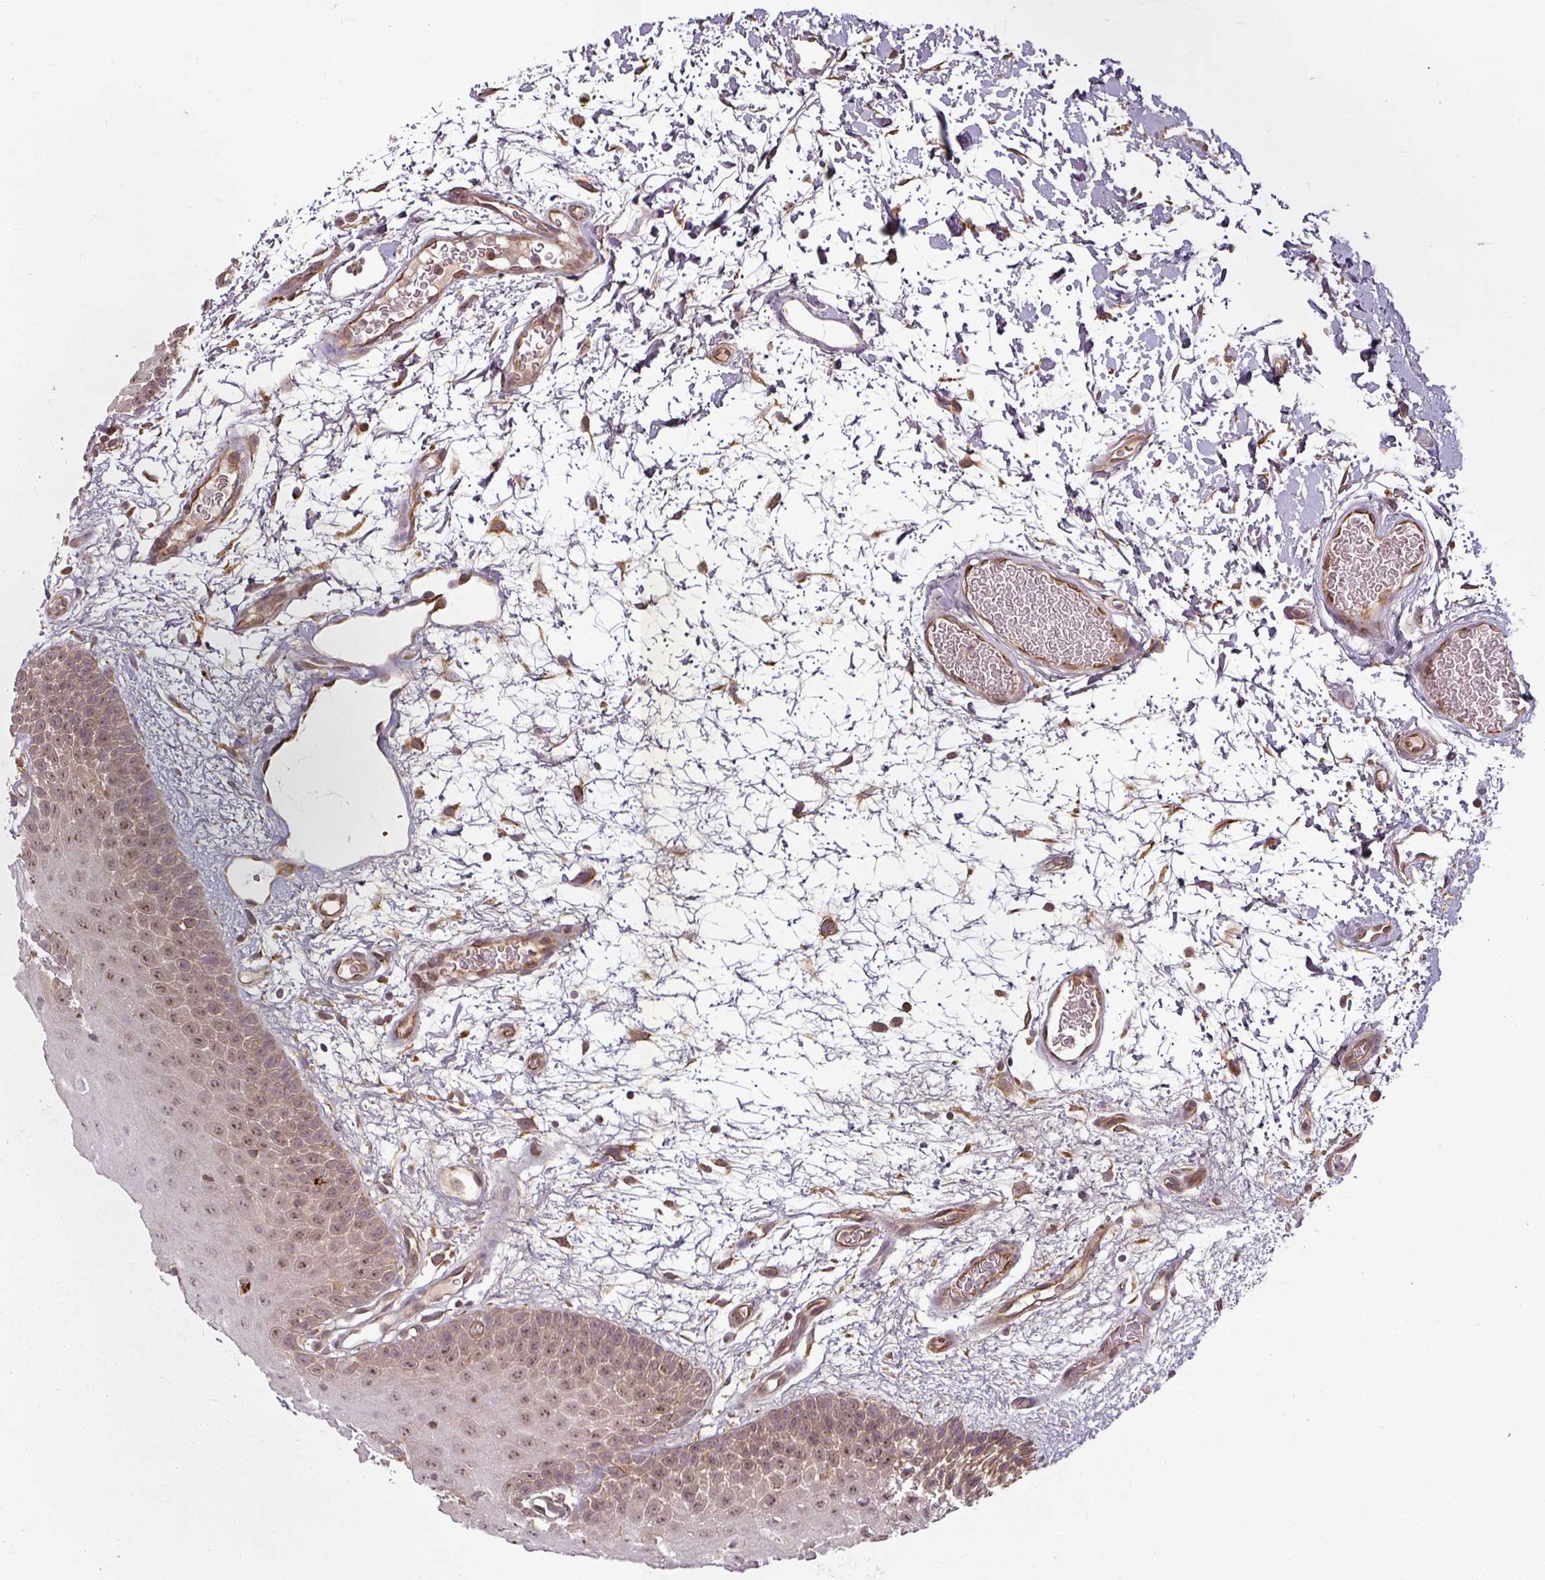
{"staining": {"intensity": "moderate", "quantity": ">75%", "location": "cytoplasmic/membranous,nuclear"}, "tissue": "oral mucosa", "cell_type": "Squamous epithelial cells", "image_type": "normal", "snomed": [{"axis": "morphology", "description": "Normal tissue, NOS"}, {"axis": "morphology", "description": "Squamous cell carcinoma, NOS"}, {"axis": "topography", "description": "Oral tissue"}, {"axis": "topography", "description": "Tounge, NOS"}, {"axis": "topography", "description": "Head-Neck"}], "caption": "DAB immunohistochemical staining of unremarkable oral mucosa demonstrates moderate cytoplasmic/membranous,nuclear protein staining in approximately >75% of squamous epithelial cells.", "gene": "DIMT1", "patient": {"sex": "male", "age": 76}}